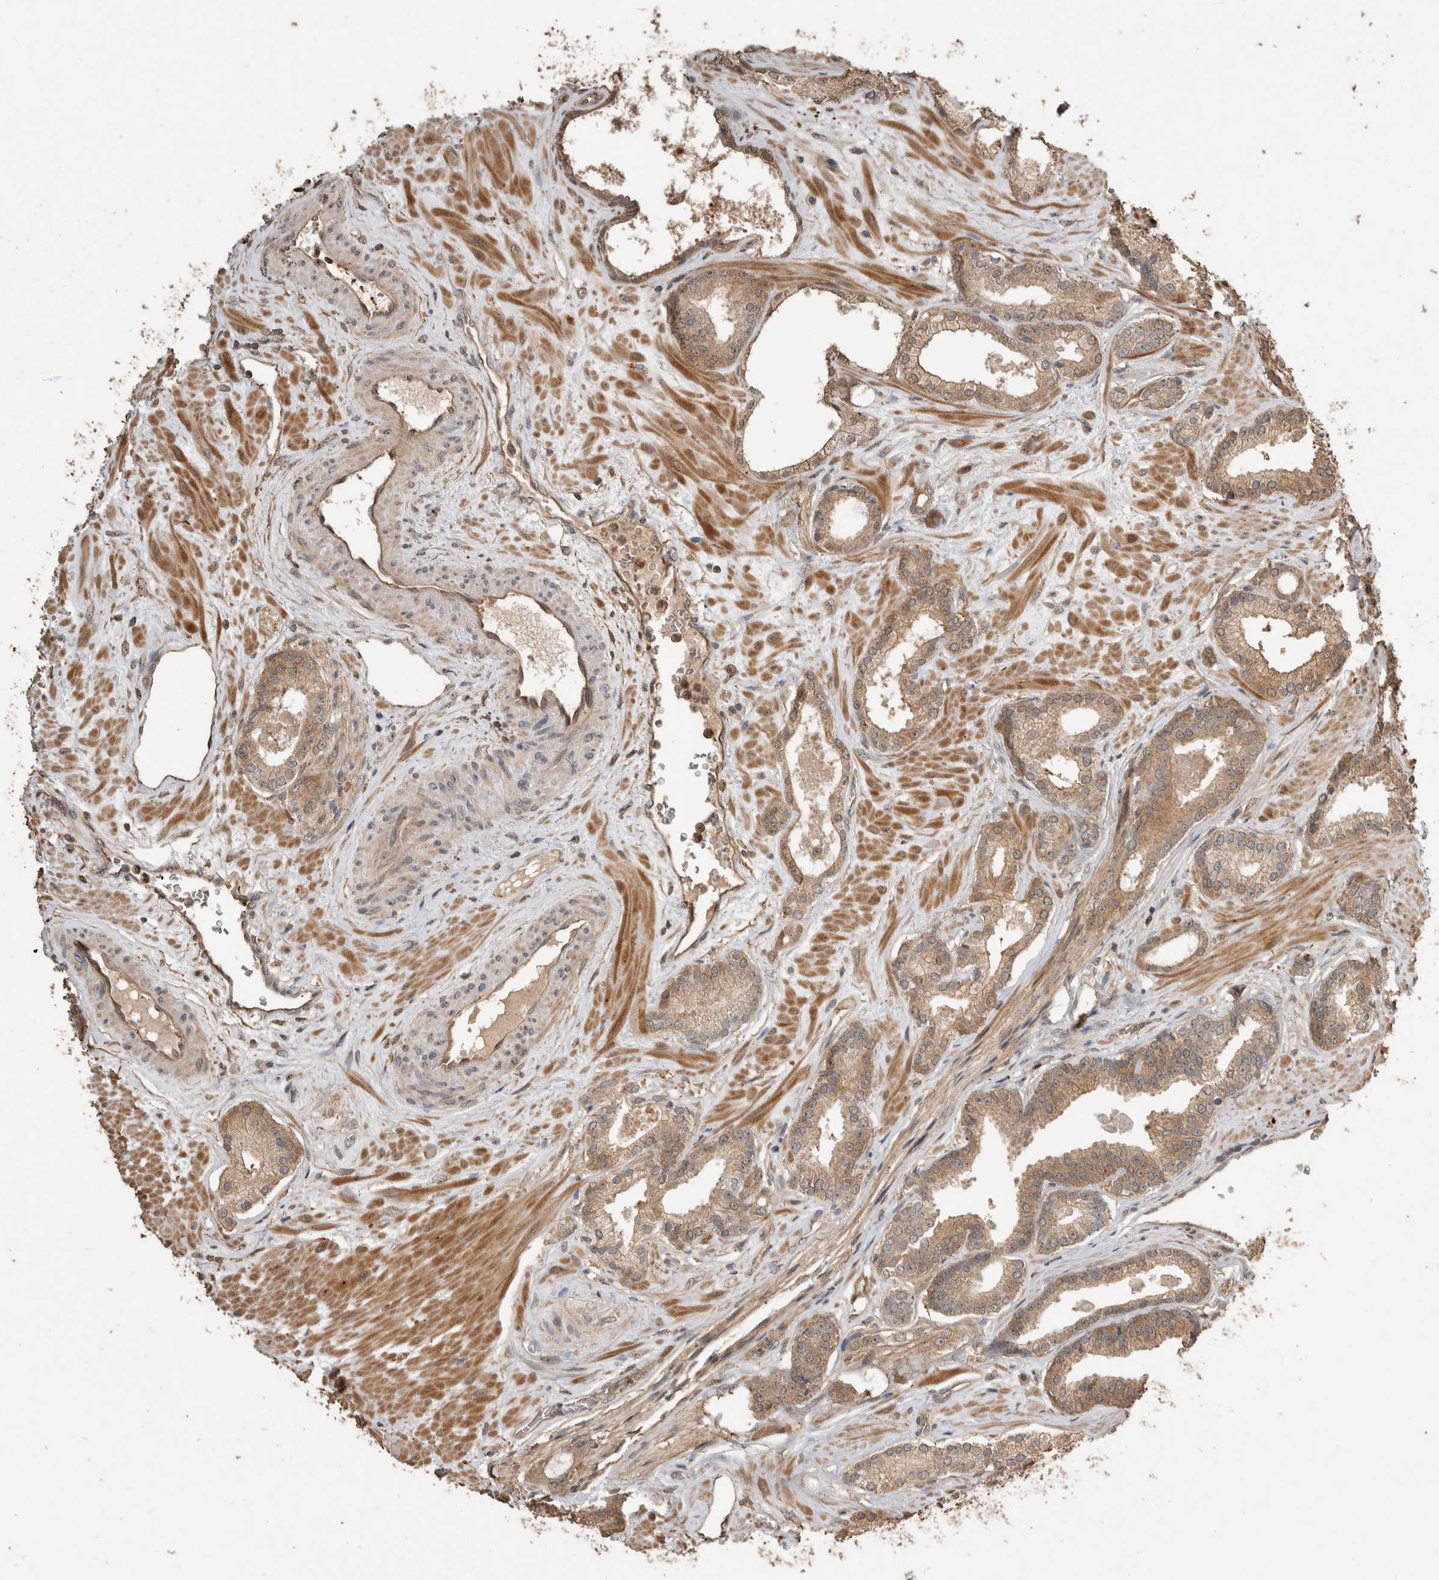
{"staining": {"intensity": "moderate", "quantity": ">75%", "location": "cytoplasmic/membranous"}, "tissue": "prostate cancer", "cell_type": "Tumor cells", "image_type": "cancer", "snomed": [{"axis": "morphology", "description": "Adenocarcinoma, Low grade"}, {"axis": "topography", "description": "Prostate"}], "caption": "This micrograph reveals immunohistochemistry staining of prostate cancer, with medium moderate cytoplasmic/membranous expression in approximately >75% of tumor cells.", "gene": "RHPN1", "patient": {"sex": "male", "age": 70}}